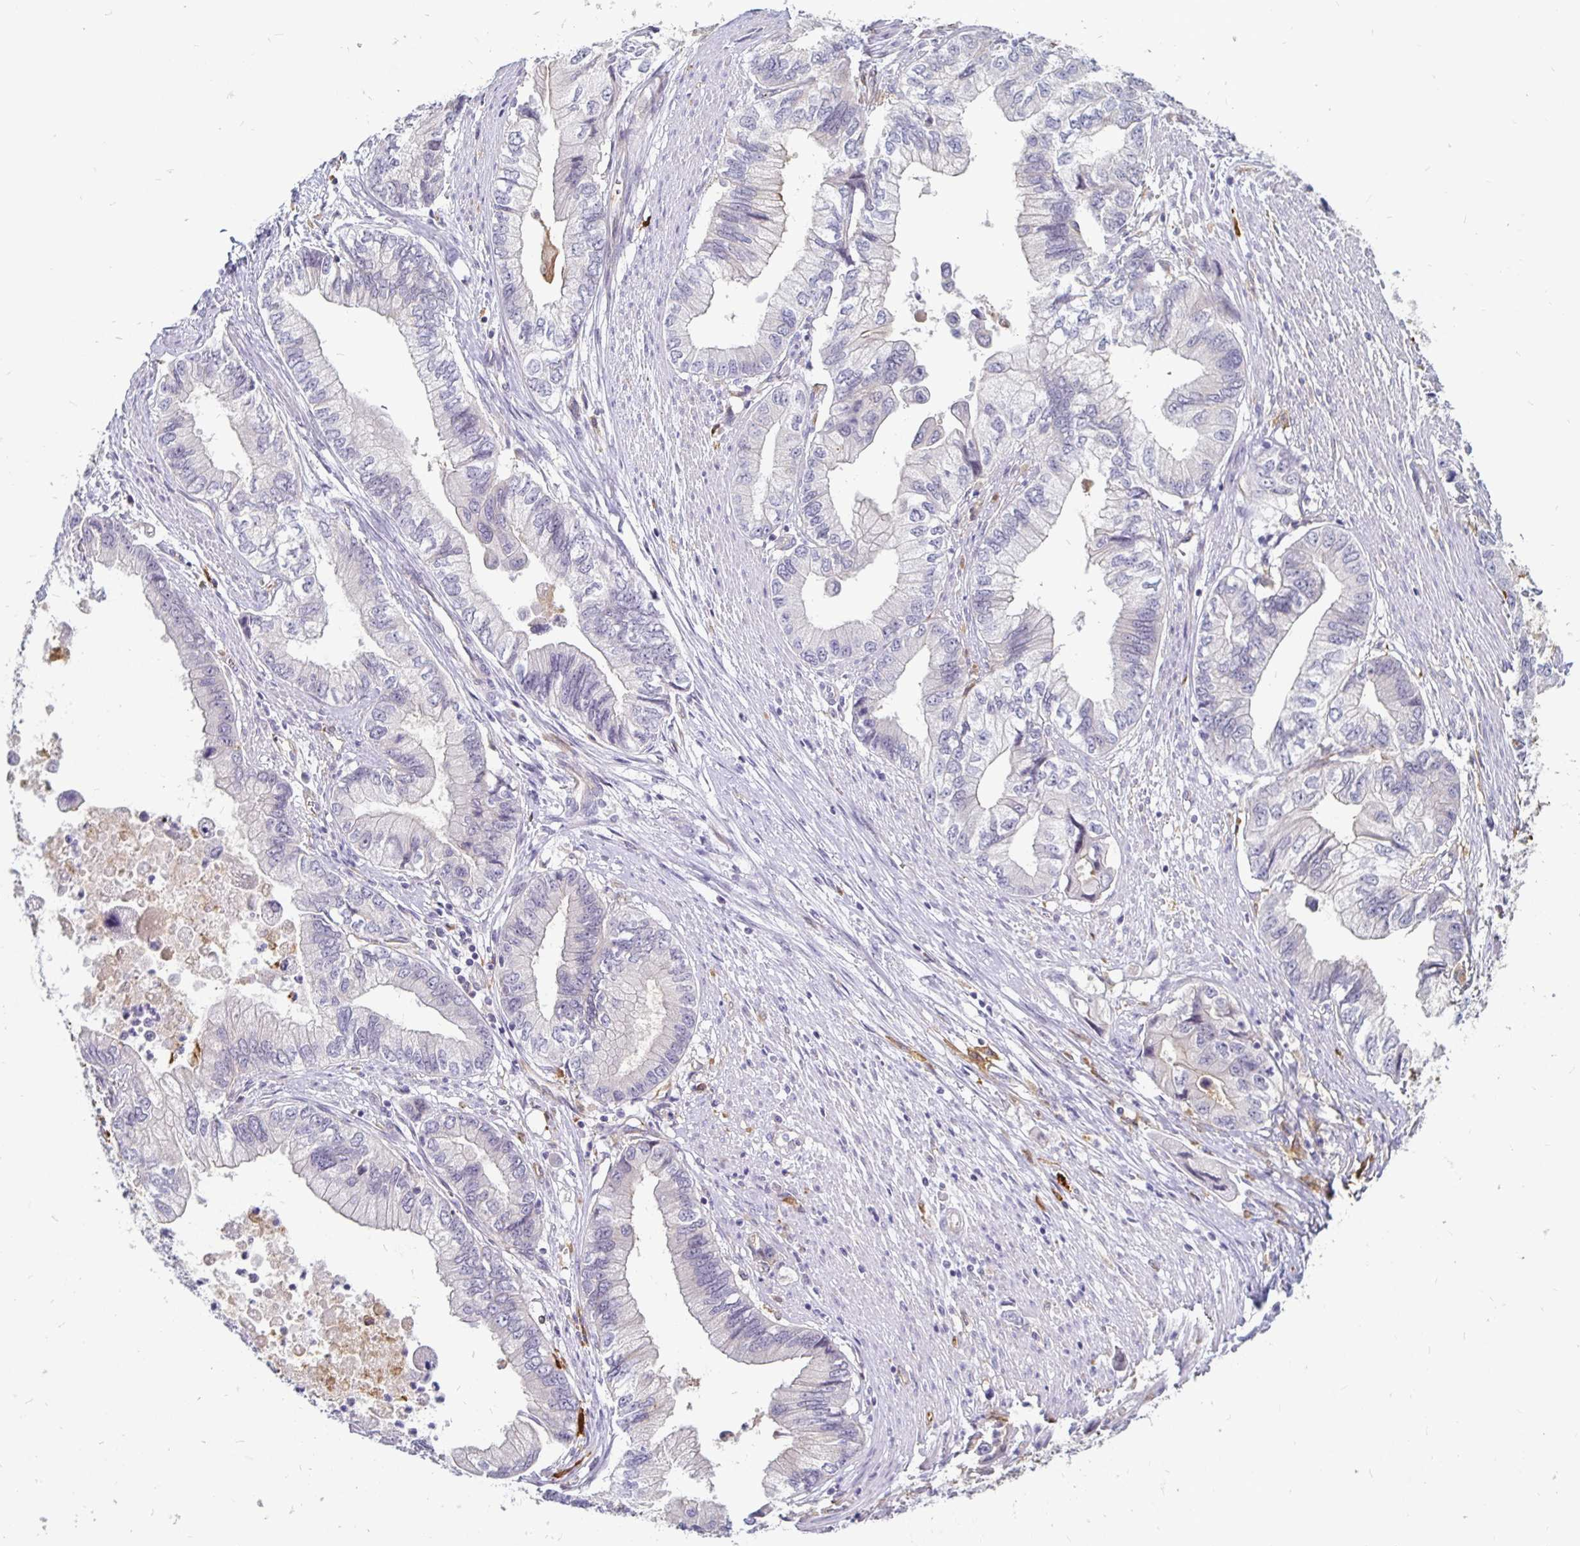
{"staining": {"intensity": "negative", "quantity": "none", "location": "none"}, "tissue": "stomach cancer", "cell_type": "Tumor cells", "image_type": "cancer", "snomed": [{"axis": "morphology", "description": "Adenocarcinoma, NOS"}, {"axis": "topography", "description": "Pancreas"}, {"axis": "topography", "description": "Stomach, upper"}], "caption": "A high-resolution micrograph shows immunohistochemistry (IHC) staining of stomach adenocarcinoma, which demonstrates no significant positivity in tumor cells.", "gene": "CCDC85A", "patient": {"sex": "male", "age": 77}}